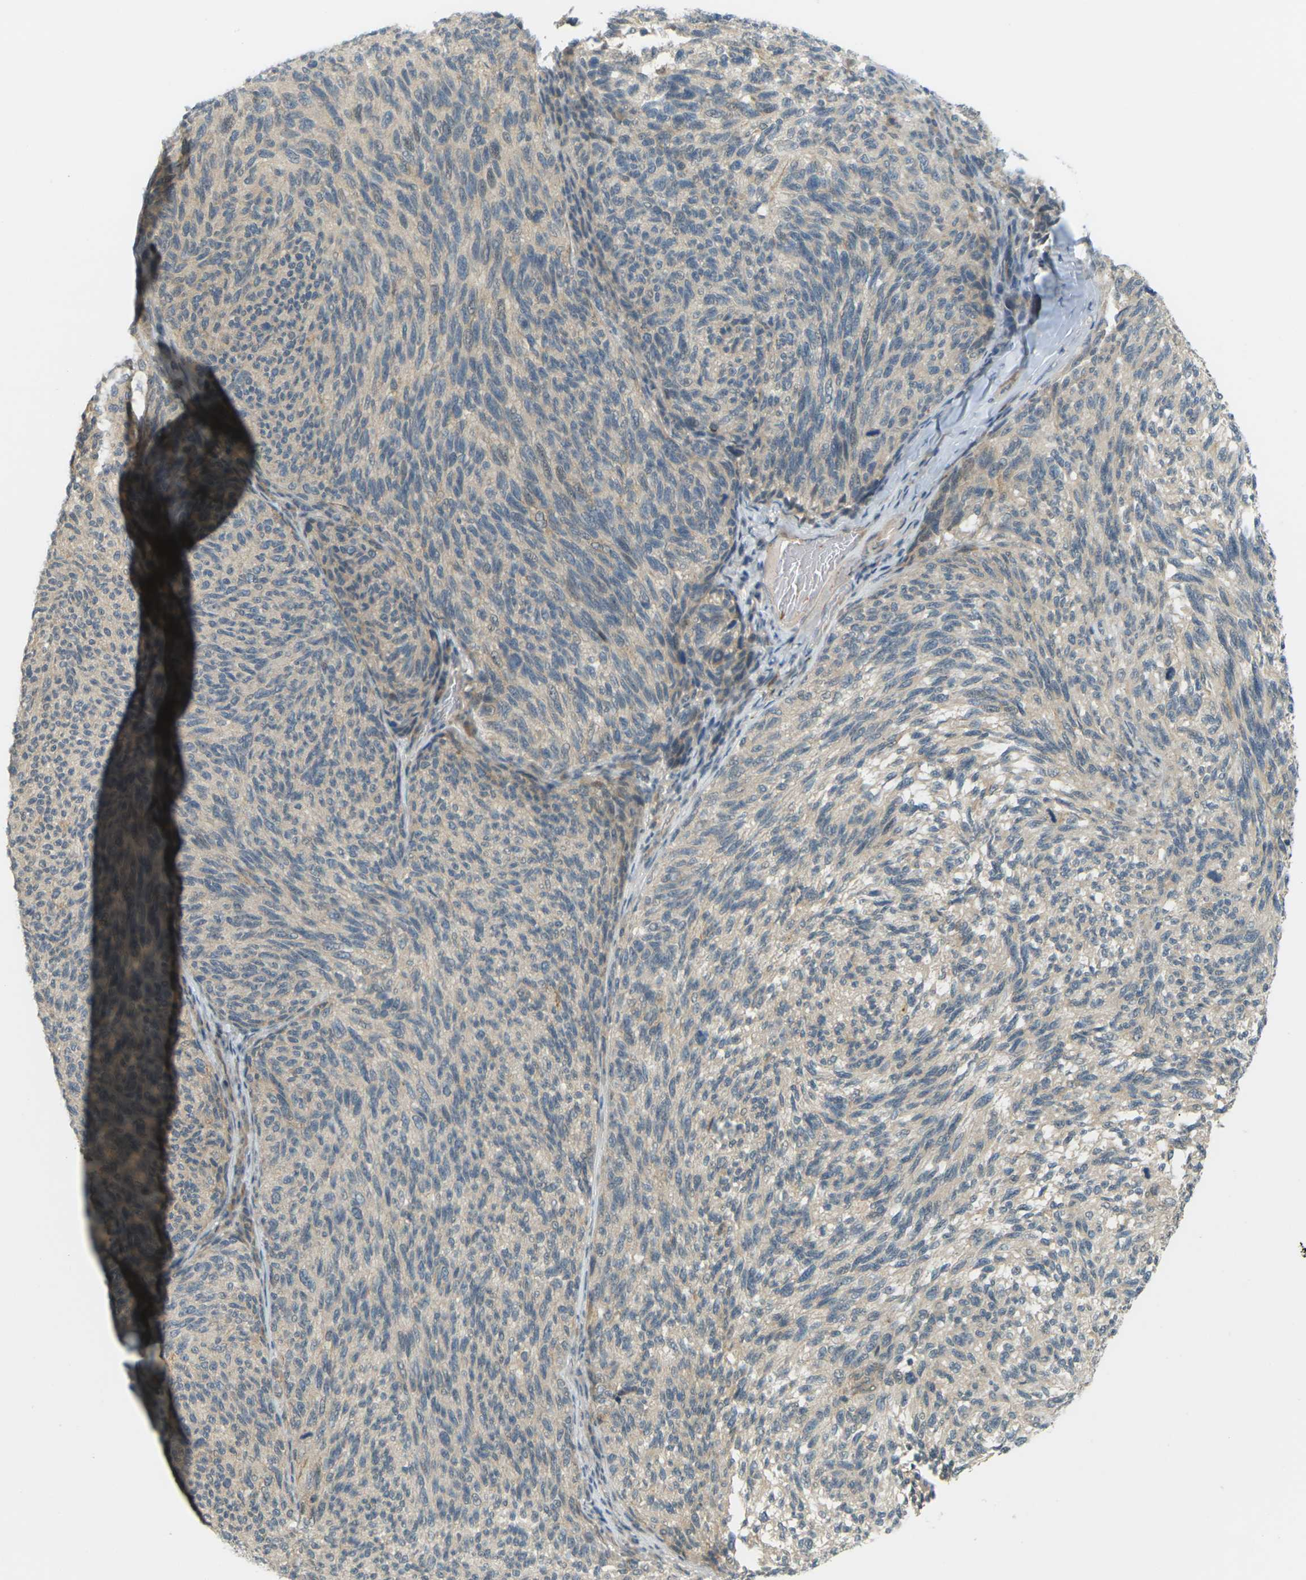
{"staining": {"intensity": "weak", "quantity": ">75%", "location": "cytoplasmic/membranous"}, "tissue": "melanoma", "cell_type": "Tumor cells", "image_type": "cancer", "snomed": [{"axis": "morphology", "description": "Malignant melanoma, NOS"}, {"axis": "topography", "description": "Skin"}], "caption": "Immunohistochemical staining of human malignant melanoma exhibits weak cytoplasmic/membranous protein positivity in about >75% of tumor cells.", "gene": "SOCS6", "patient": {"sex": "female", "age": 73}}